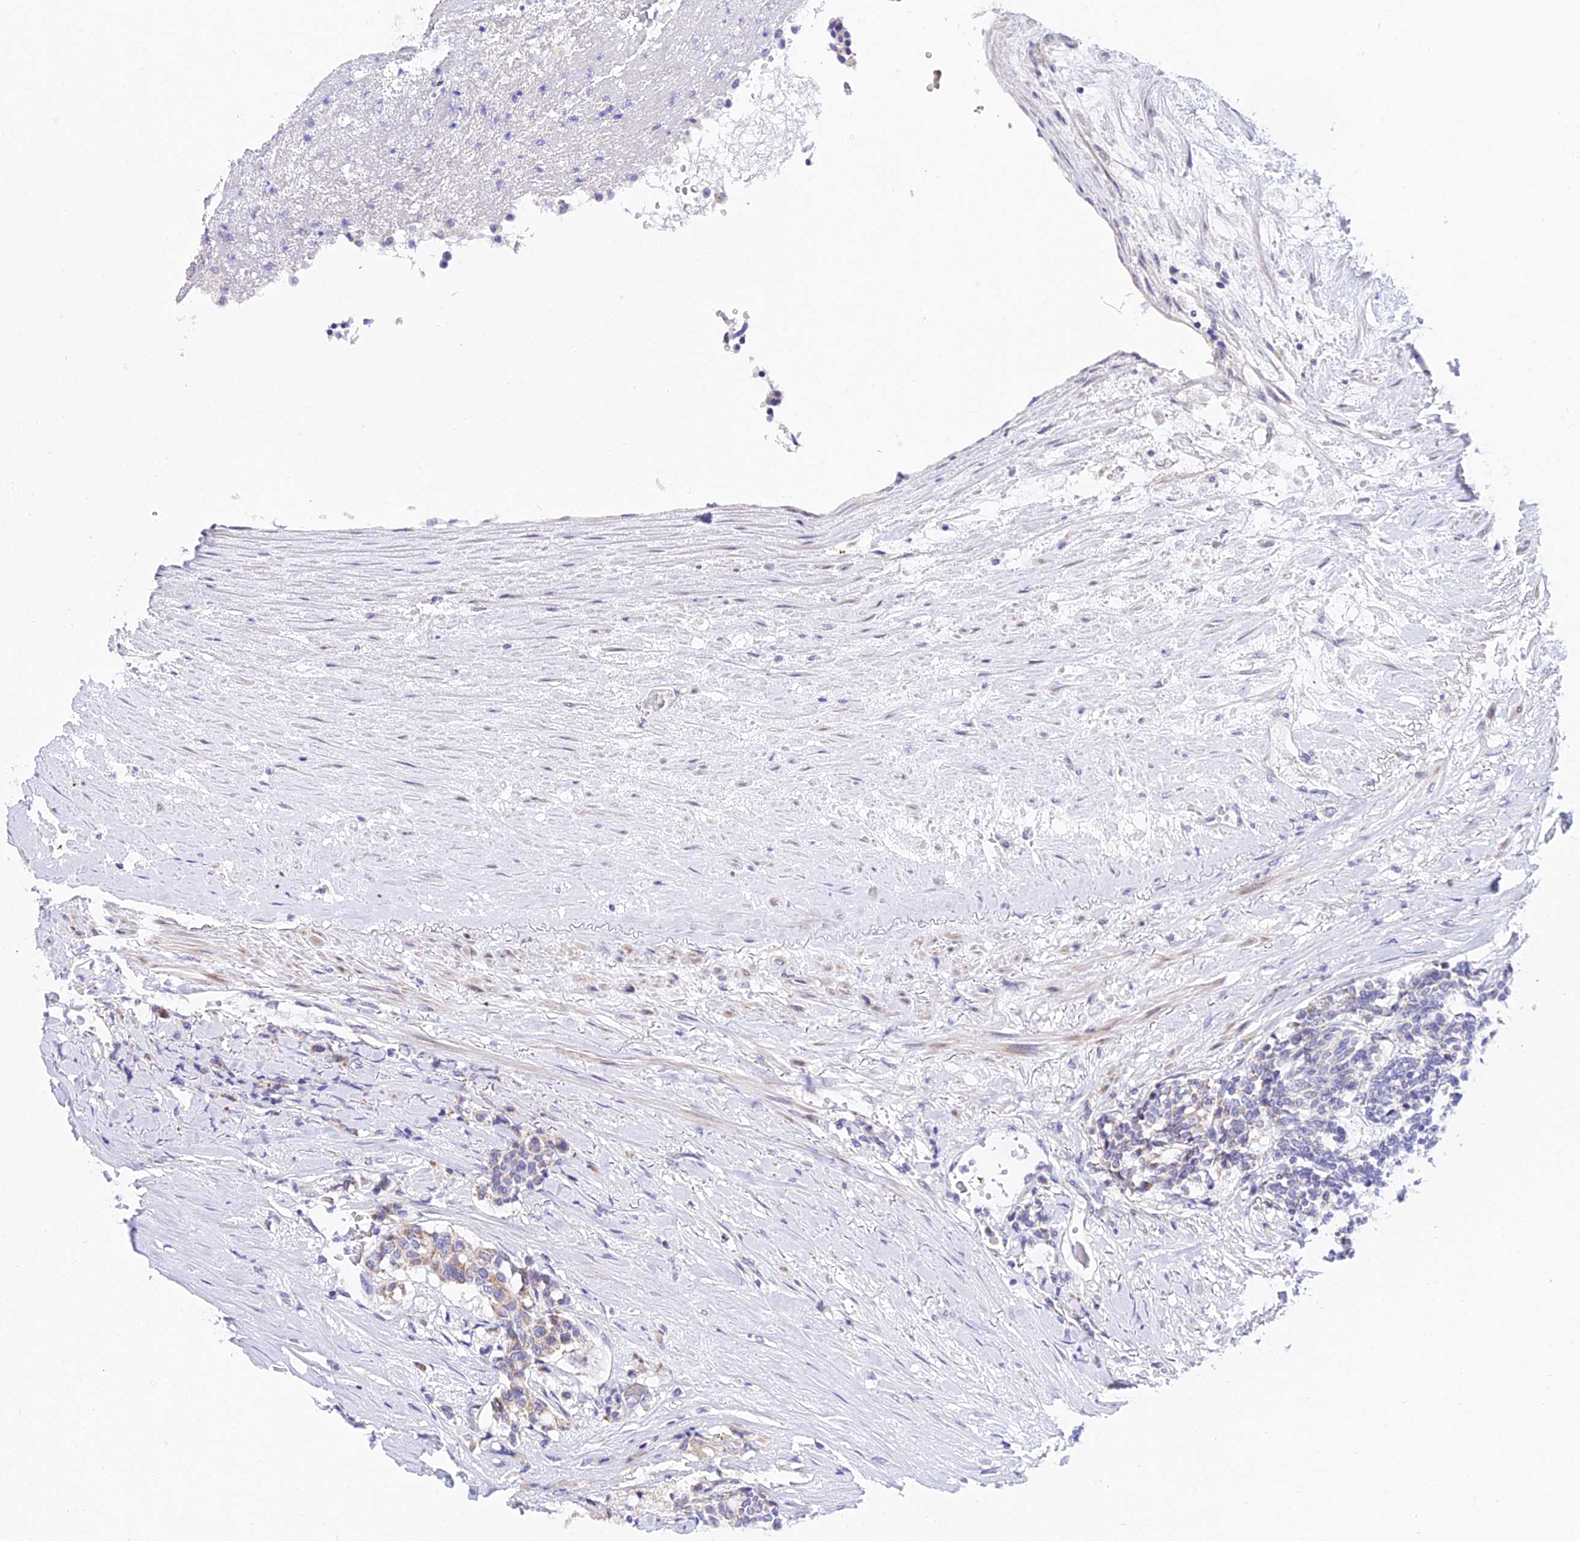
{"staining": {"intensity": "moderate", "quantity": "<25%", "location": "cytoplasmic/membranous"}, "tissue": "carcinoid", "cell_type": "Tumor cells", "image_type": "cancer", "snomed": [{"axis": "morphology", "description": "Carcinoid, malignant, NOS"}, {"axis": "topography", "description": "Pancreas"}], "caption": "Protein analysis of carcinoid tissue shows moderate cytoplasmic/membranous positivity in approximately <25% of tumor cells. The protein of interest is stained brown, and the nuclei are stained in blue (DAB IHC with brightfield microscopy, high magnification).", "gene": "ATP5PB", "patient": {"sex": "female", "age": 54}}